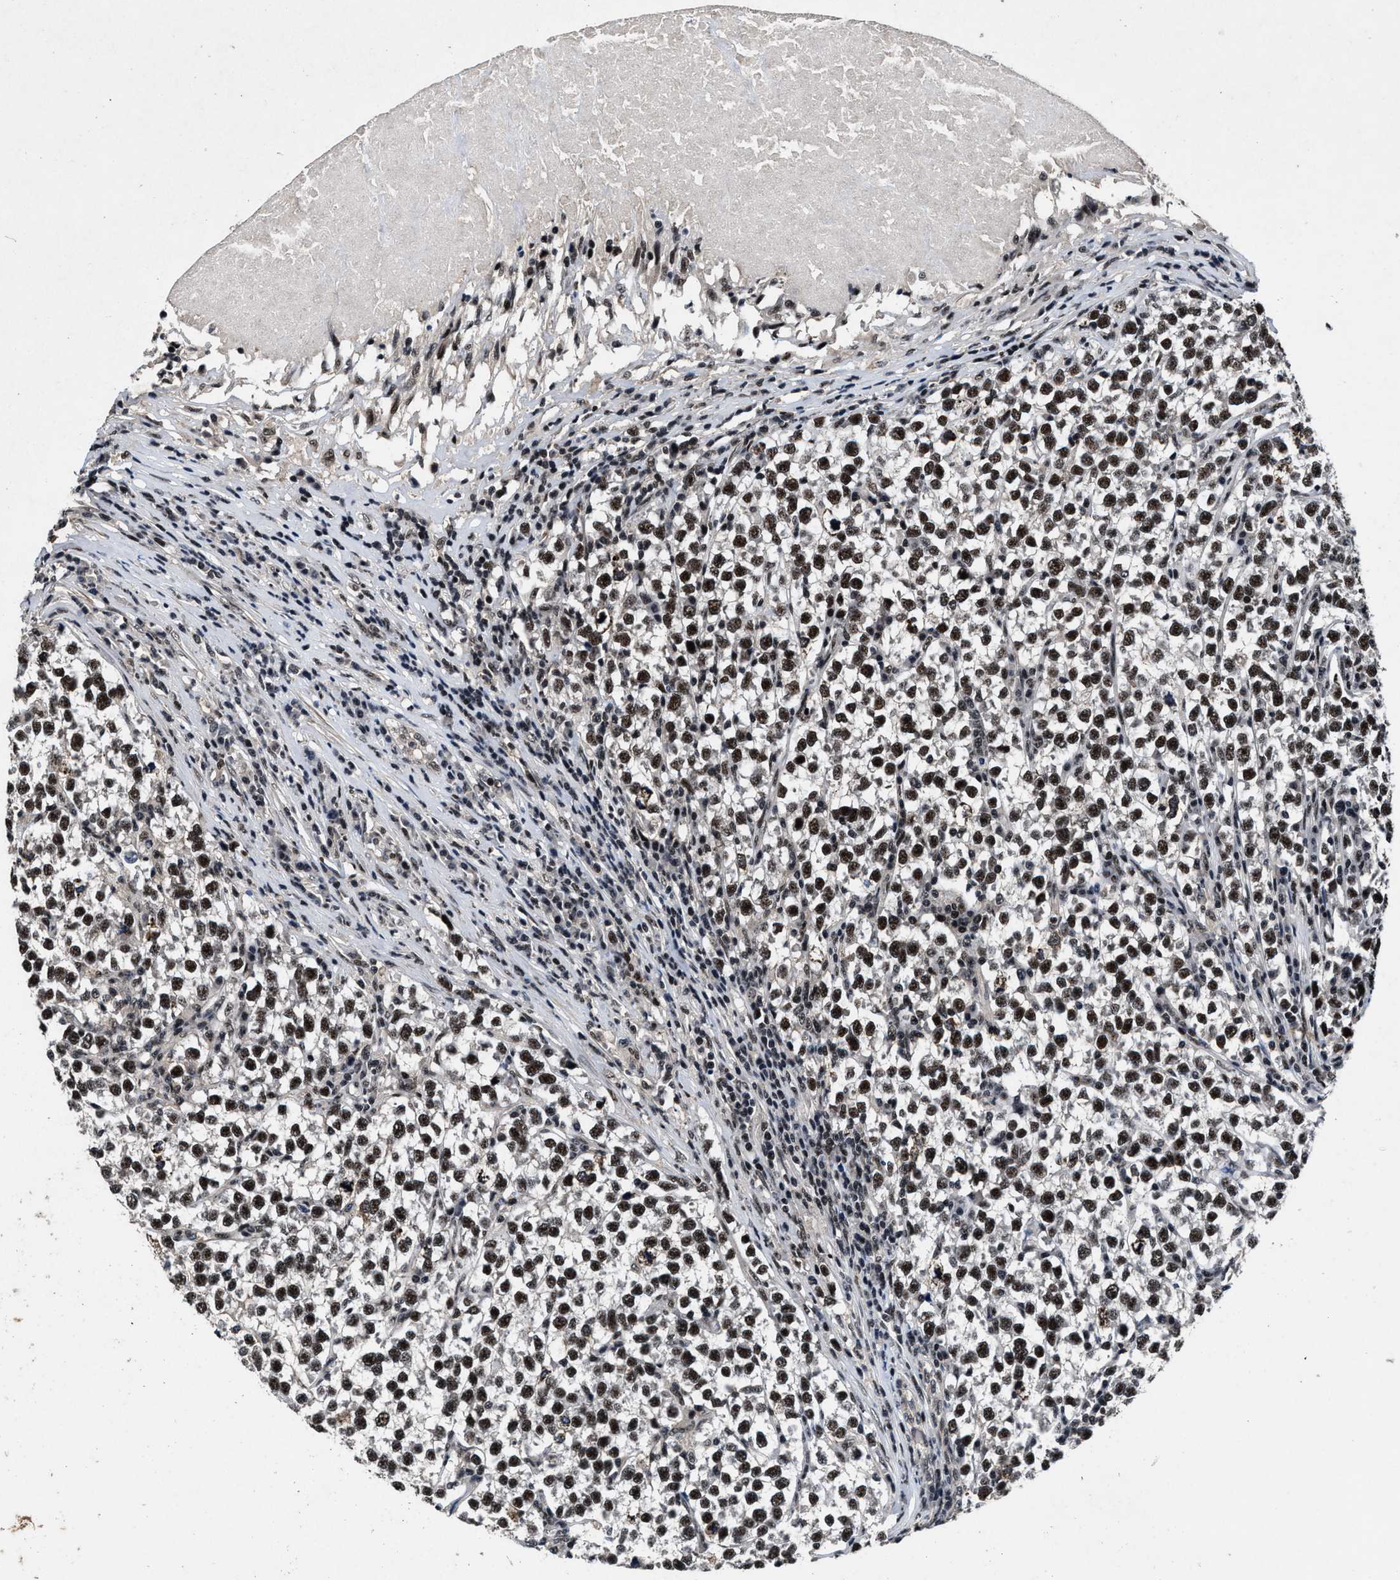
{"staining": {"intensity": "strong", "quantity": ">75%", "location": "nuclear"}, "tissue": "testis cancer", "cell_type": "Tumor cells", "image_type": "cancer", "snomed": [{"axis": "morphology", "description": "Normal tissue, NOS"}, {"axis": "morphology", "description": "Seminoma, NOS"}, {"axis": "topography", "description": "Testis"}], "caption": "Immunohistochemical staining of testis cancer (seminoma) exhibits high levels of strong nuclear protein positivity in approximately >75% of tumor cells. Nuclei are stained in blue.", "gene": "ZNF233", "patient": {"sex": "male", "age": 43}}